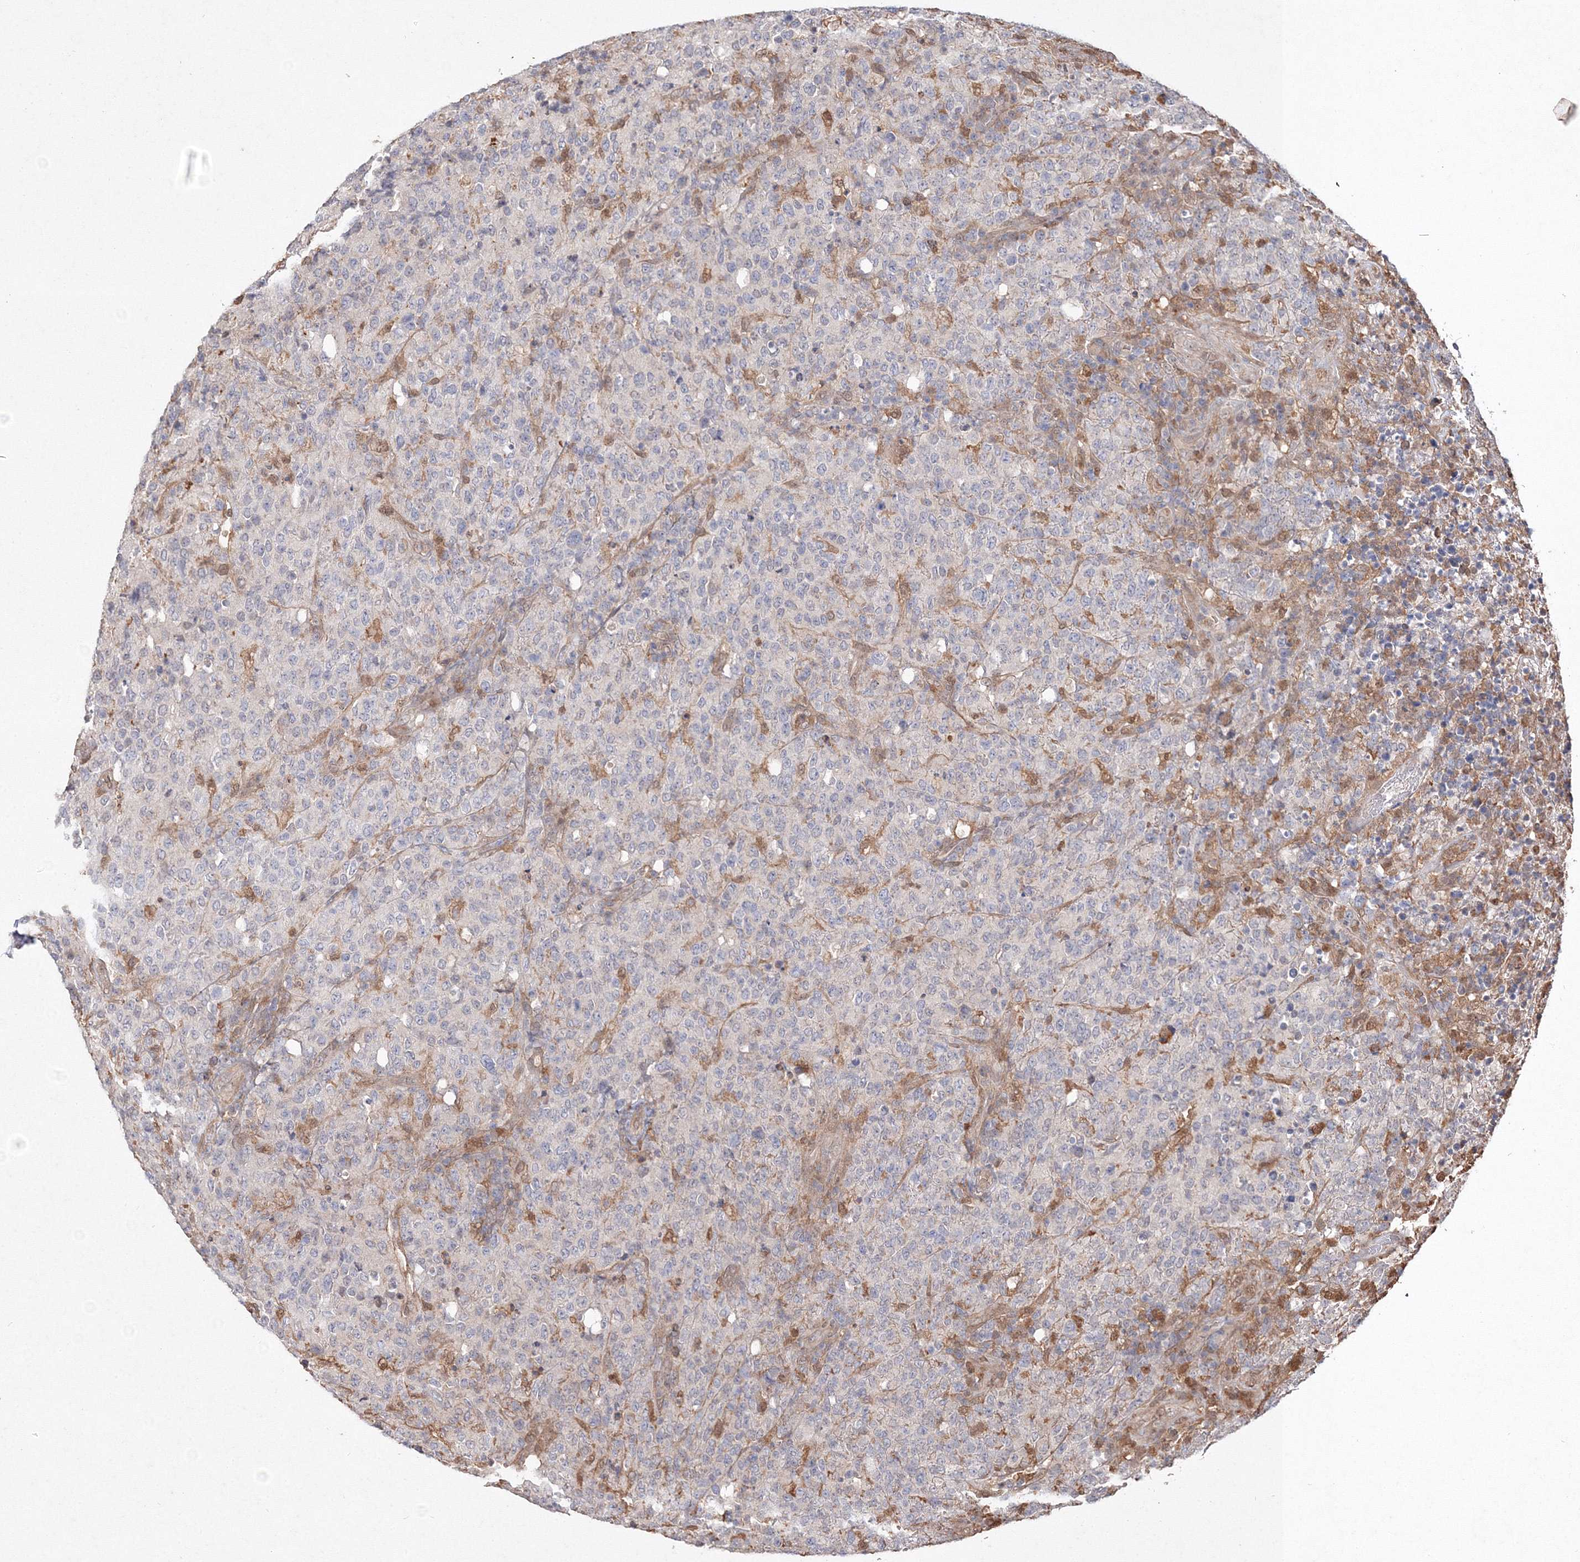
{"staining": {"intensity": "negative", "quantity": "none", "location": "none"}, "tissue": "lymphoma", "cell_type": "Tumor cells", "image_type": "cancer", "snomed": [{"axis": "morphology", "description": "Malignant lymphoma, non-Hodgkin's type, High grade"}, {"axis": "topography", "description": "Tonsil"}], "caption": "Immunohistochemical staining of lymphoma shows no significant positivity in tumor cells.", "gene": "S100A11", "patient": {"sex": "female", "age": 36}}